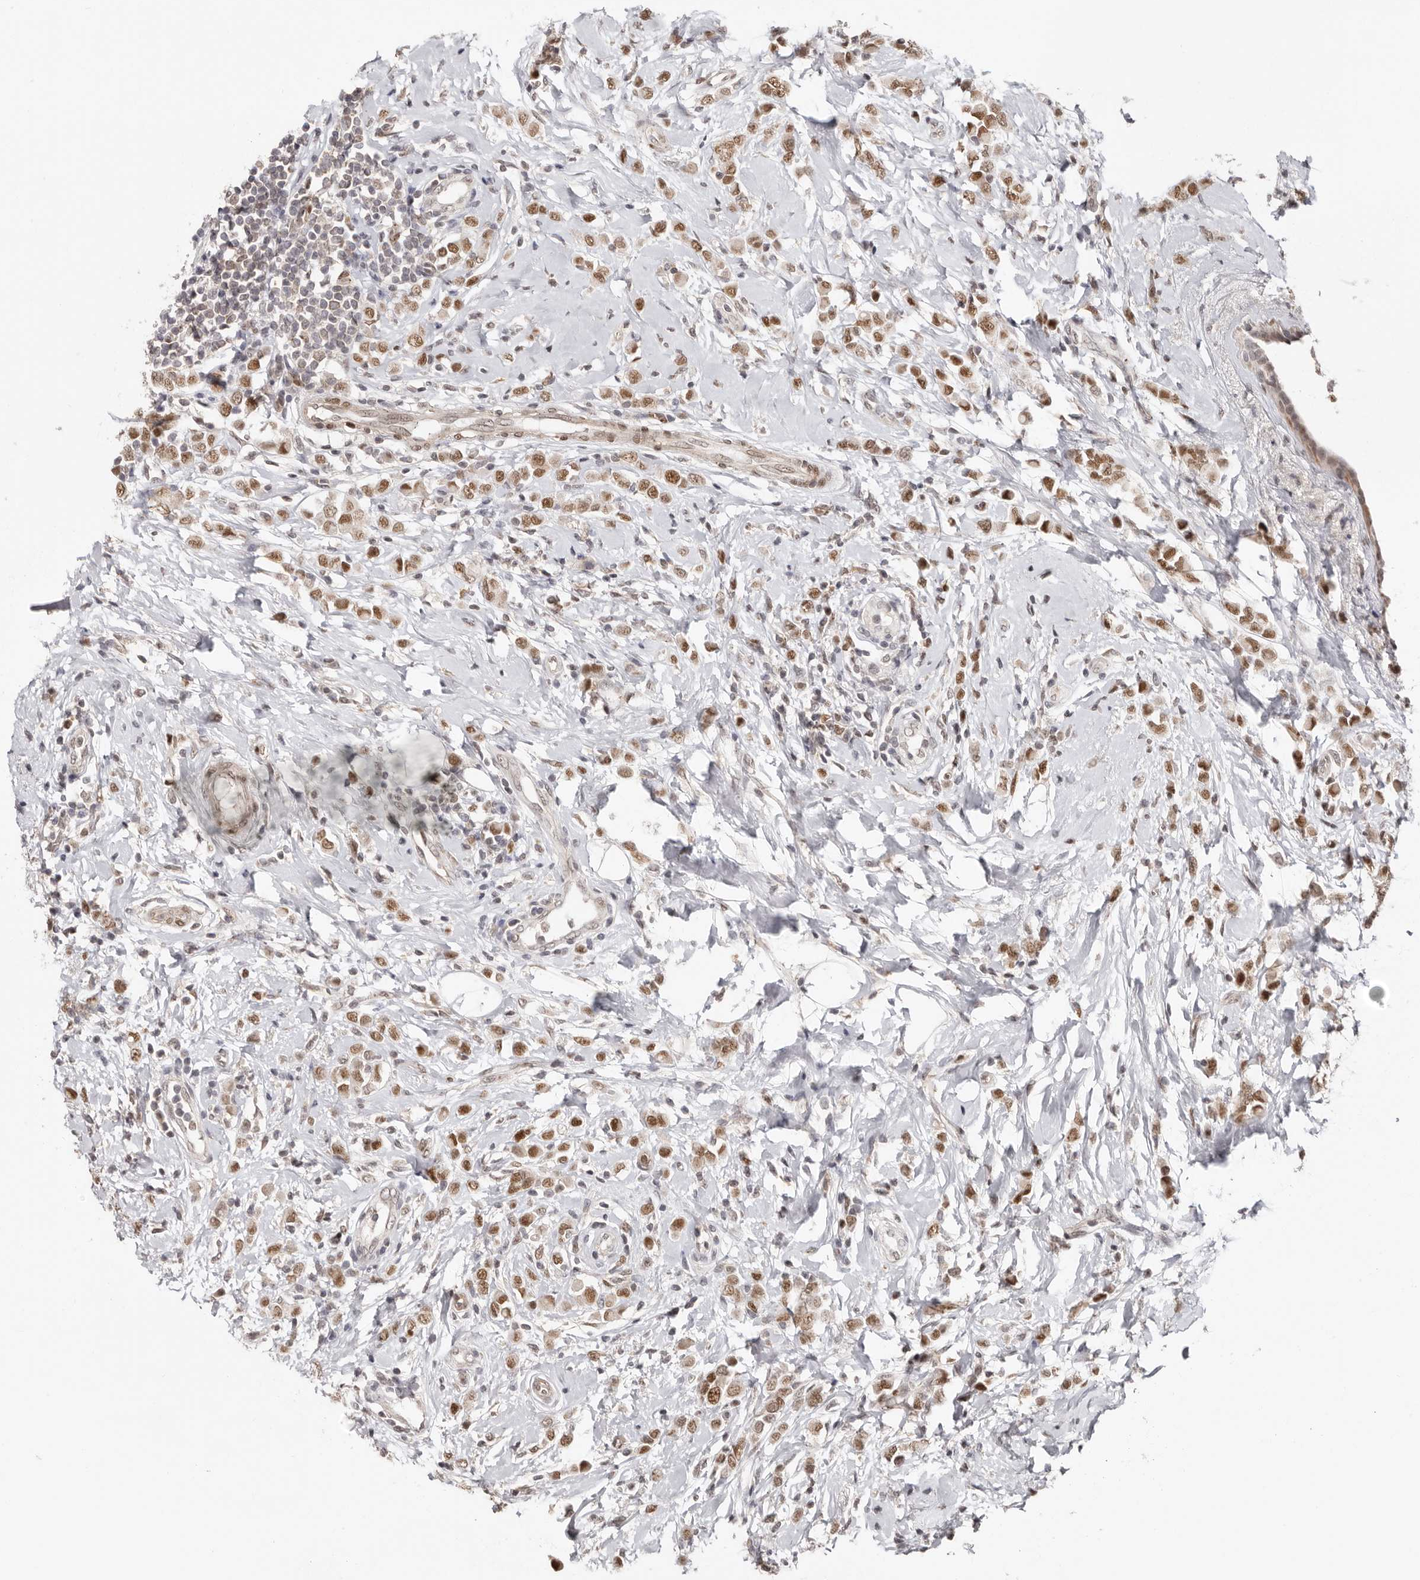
{"staining": {"intensity": "moderate", "quantity": ">75%", "location": "nuclear"}, "tissue": "breast cancer", "cell_type": "Tumor cells", "image_type": "cancer", "snomed": [{"axis": "morphology", "description": "Lobular carcinoma"}, {"axis": "topography", "description": "Breast"}], "caption": "DAB (3,3'-diaminobenzidine) immunohistochemical staining of human lobular carcinoma (breast) exhibits moderate nuclear protein positivity in approximately >75% of tumor cells.", "gene": "SMAD7", "patient": {"sex": "female", "age": 47}}